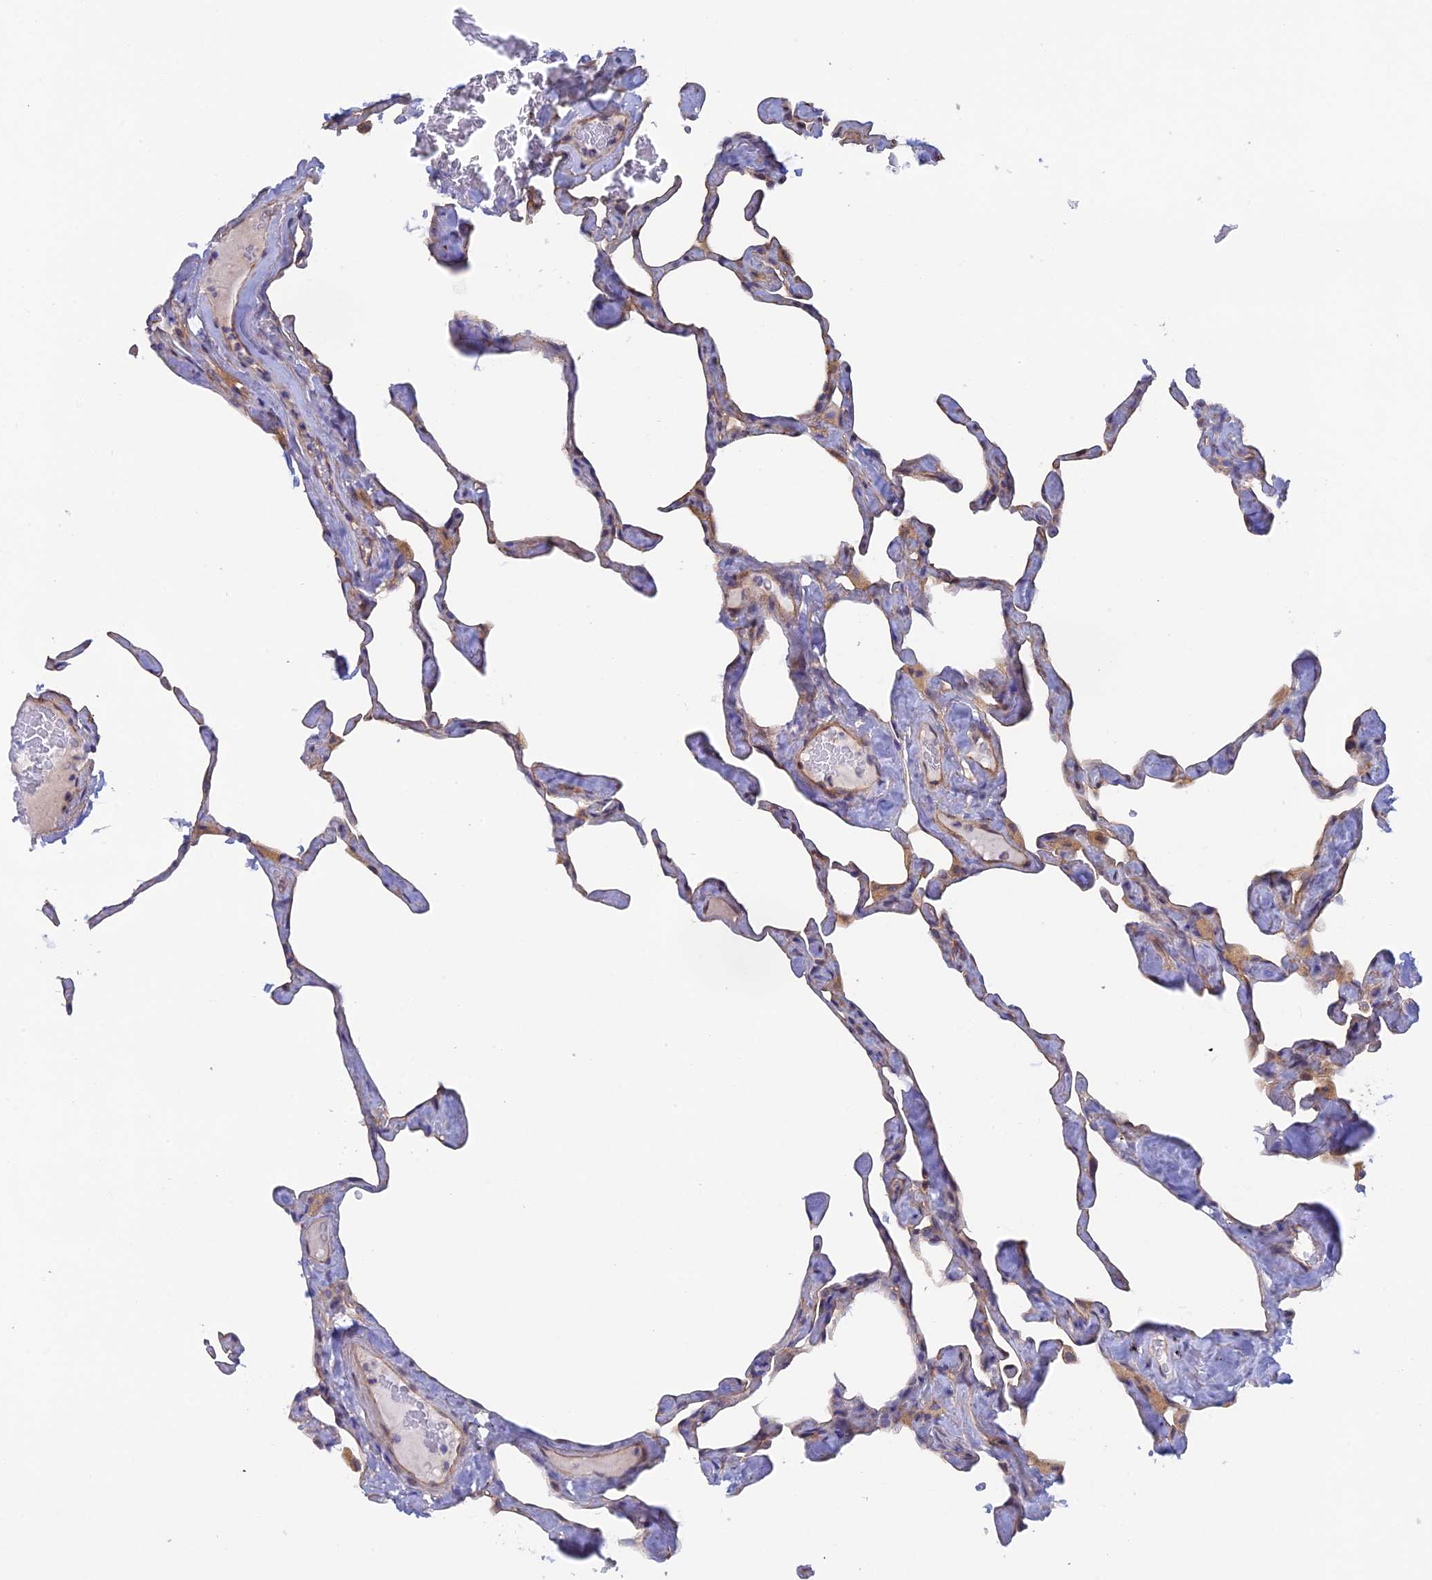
{"staining": {"intensity": "weak", "quantity": "<25%", "location": "cytoplasmic/membranous"}, "tissue": "lung", "cell_type": "Alveolar cells", "image_type": "normal", "snomed": [{"axis": "morphology", "description": "Normal tissue, NOS"}, {"axis": "topography", "description": "Lung"}], "caption": "An IHC image of unremarkable lung is shown. There is no staining in alveolar cells of lung.", "gene": "FZR1", "patient": {"sex": "male", "age": 65}}